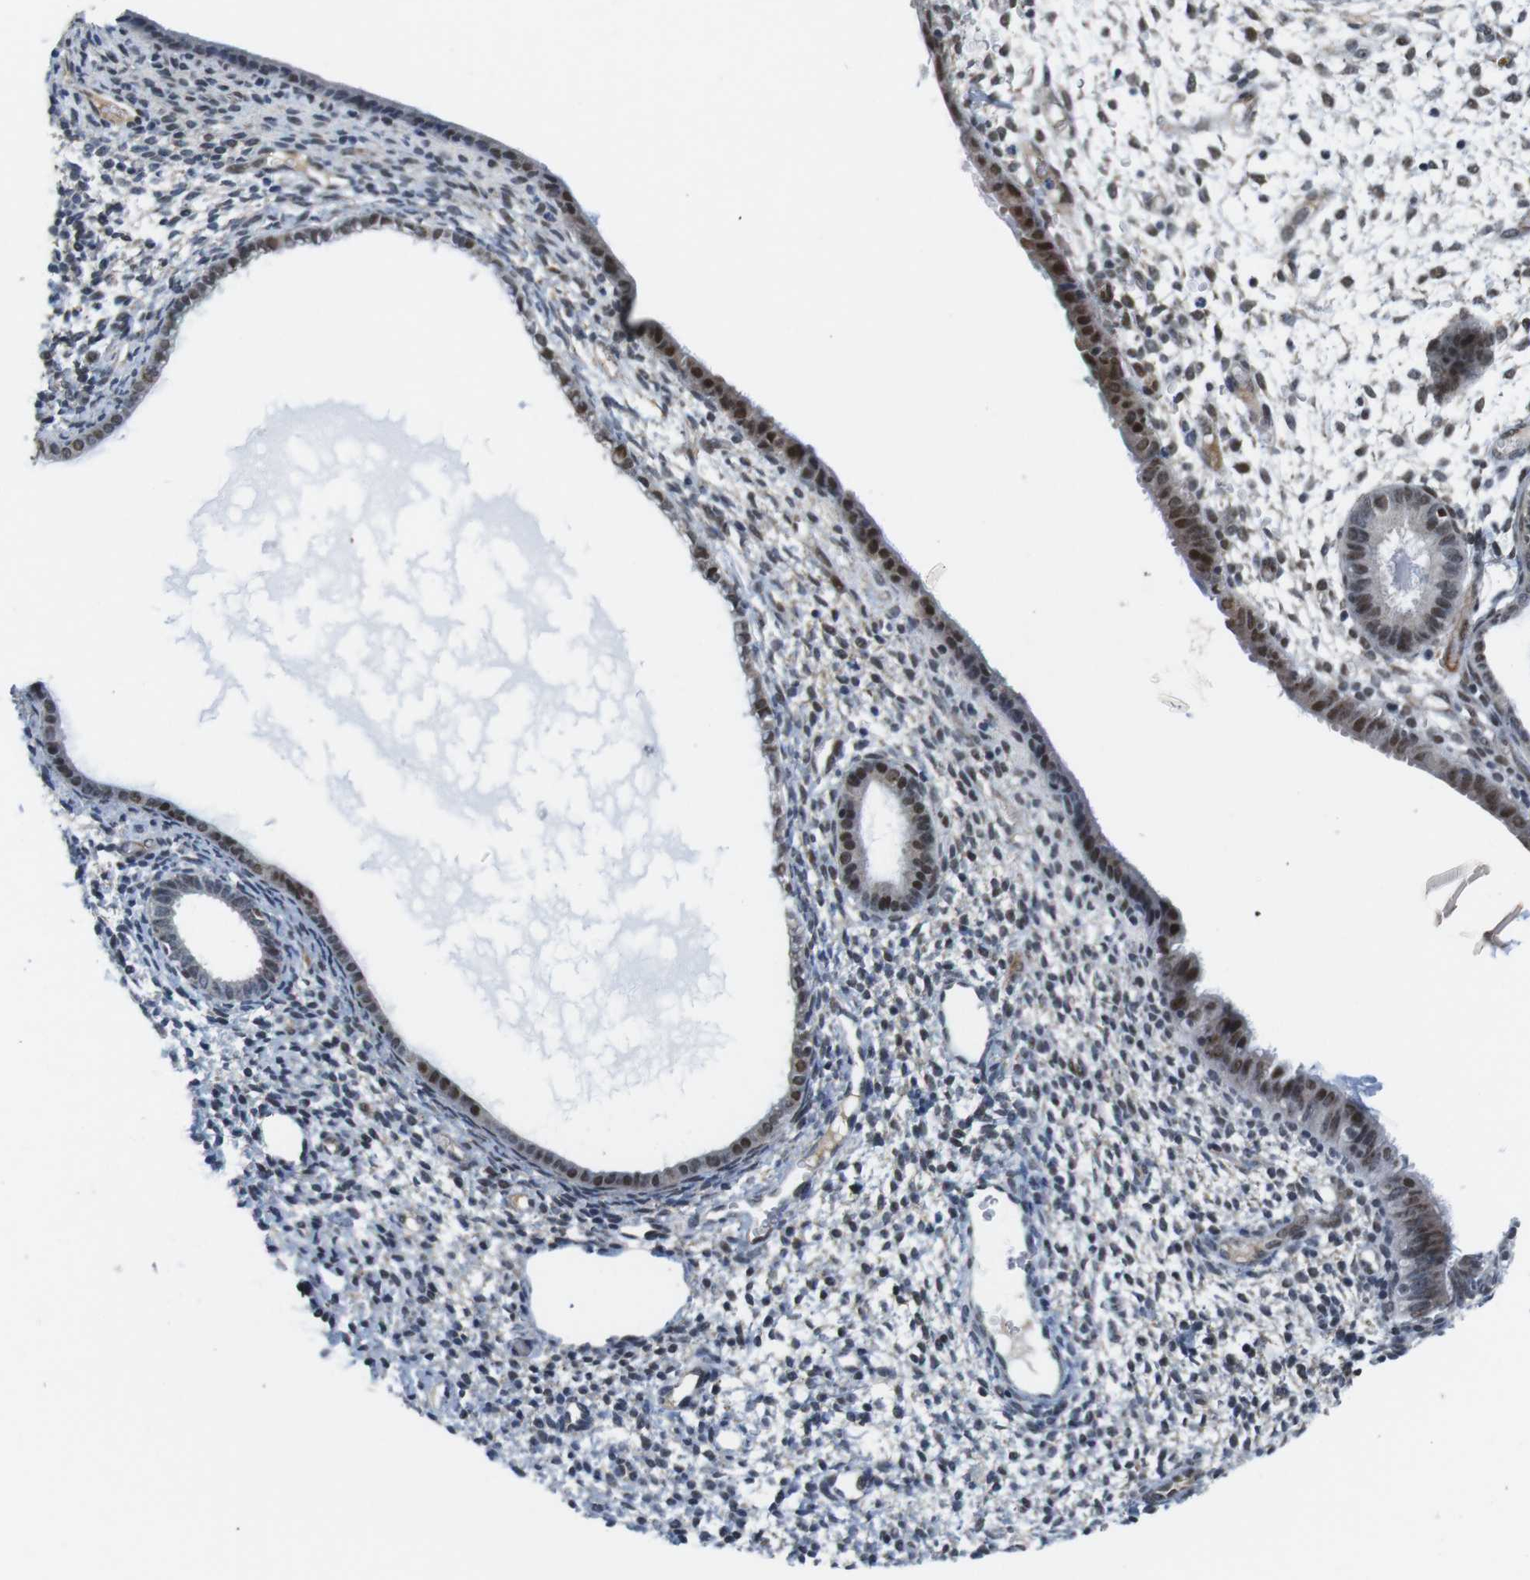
{"staining": {"intensity": "moderate", "quantity": "25%-75%", "location": "nuclear"}, "tissue": "endometrium", "cell_type": "Cells in endometrial stroma", "image_type": "normal", "snomed": [{"axis": "morphology", "description": "Normal tissue, NOS"}, {"axis": "topography", "description": "Endometrium"}], "caption": "Cells in endometrial stroma demonstrate medium levels of moderate nuclear staining in approximately 25%-75% of cells in unremarkable endometrium. Immunohistochemistry (ihc) stains the protein in brown and the nuclei are stained blue.", "gene": "MLH1", "patient": {"sex": "female", "age": 61}}